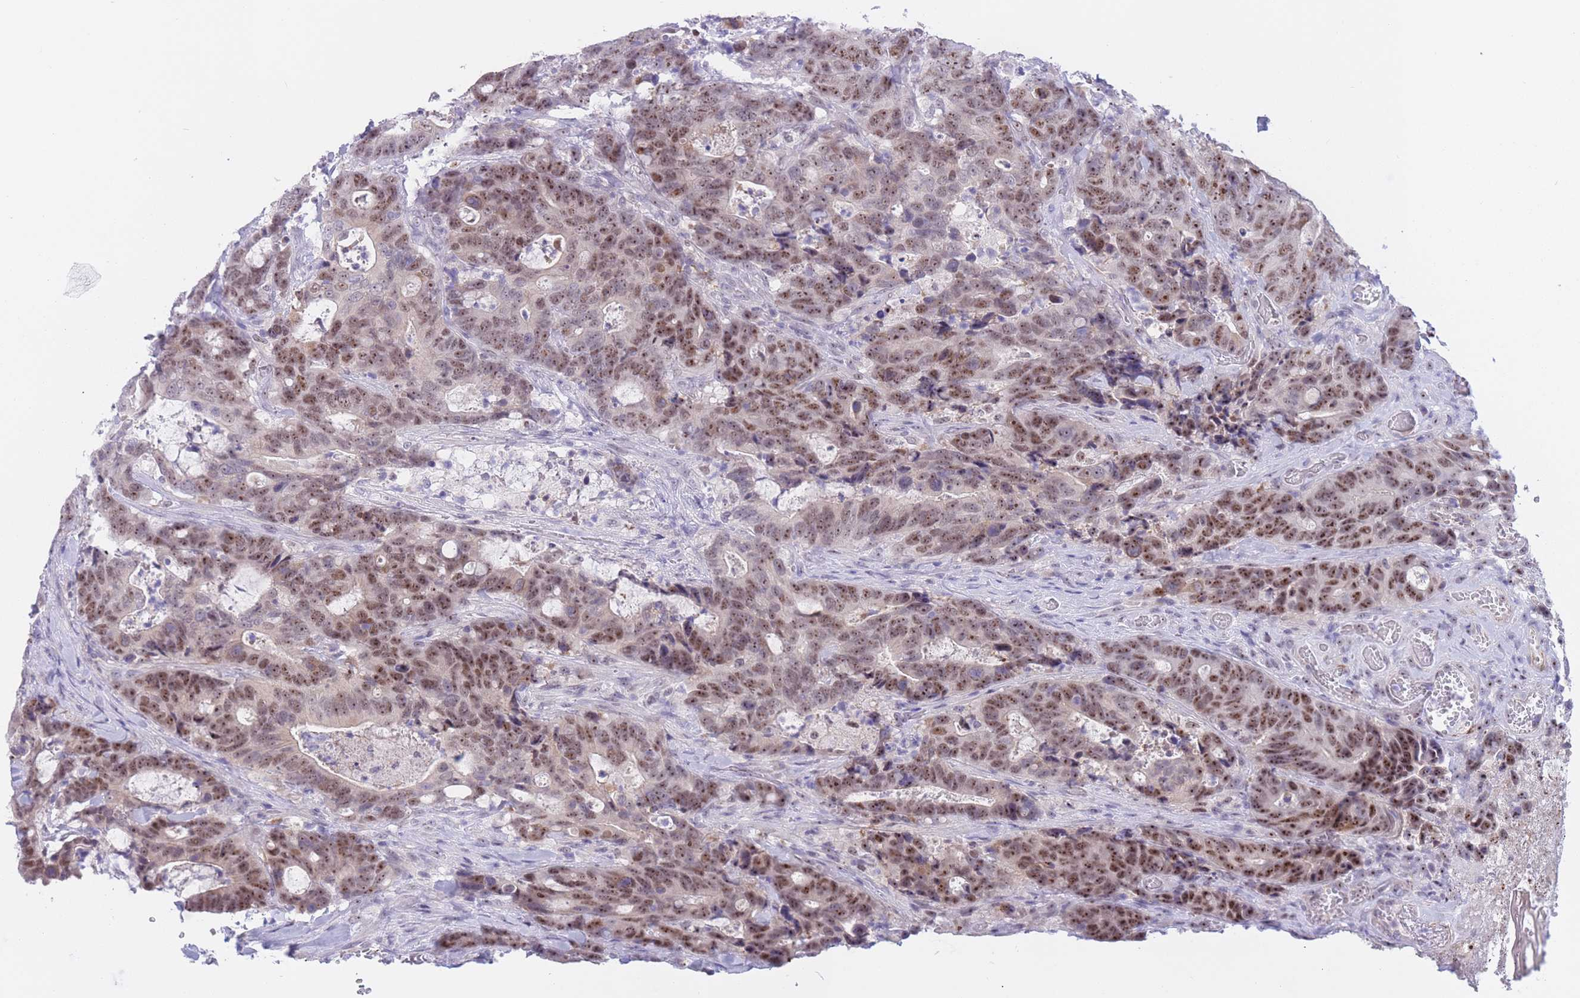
{"staining": {"intensity": "moderate", "quantity": ">75%", "location": "nuclear"}, "tissue": "colorectal cancer", "cell_type": "Tumor cells", "image_type": "cancer", "snomed": [{"axis": "morphology", "description": "Adenocarcinoma, NOS"}, {"axis": "topography", "description": "Colon"}], "caption": "Moderate nuclear expression is seen in about >75% of tumor cells in colorectal cancer.", "gene": "BOP1", "patient": {"sex": "female", "age": 82}}